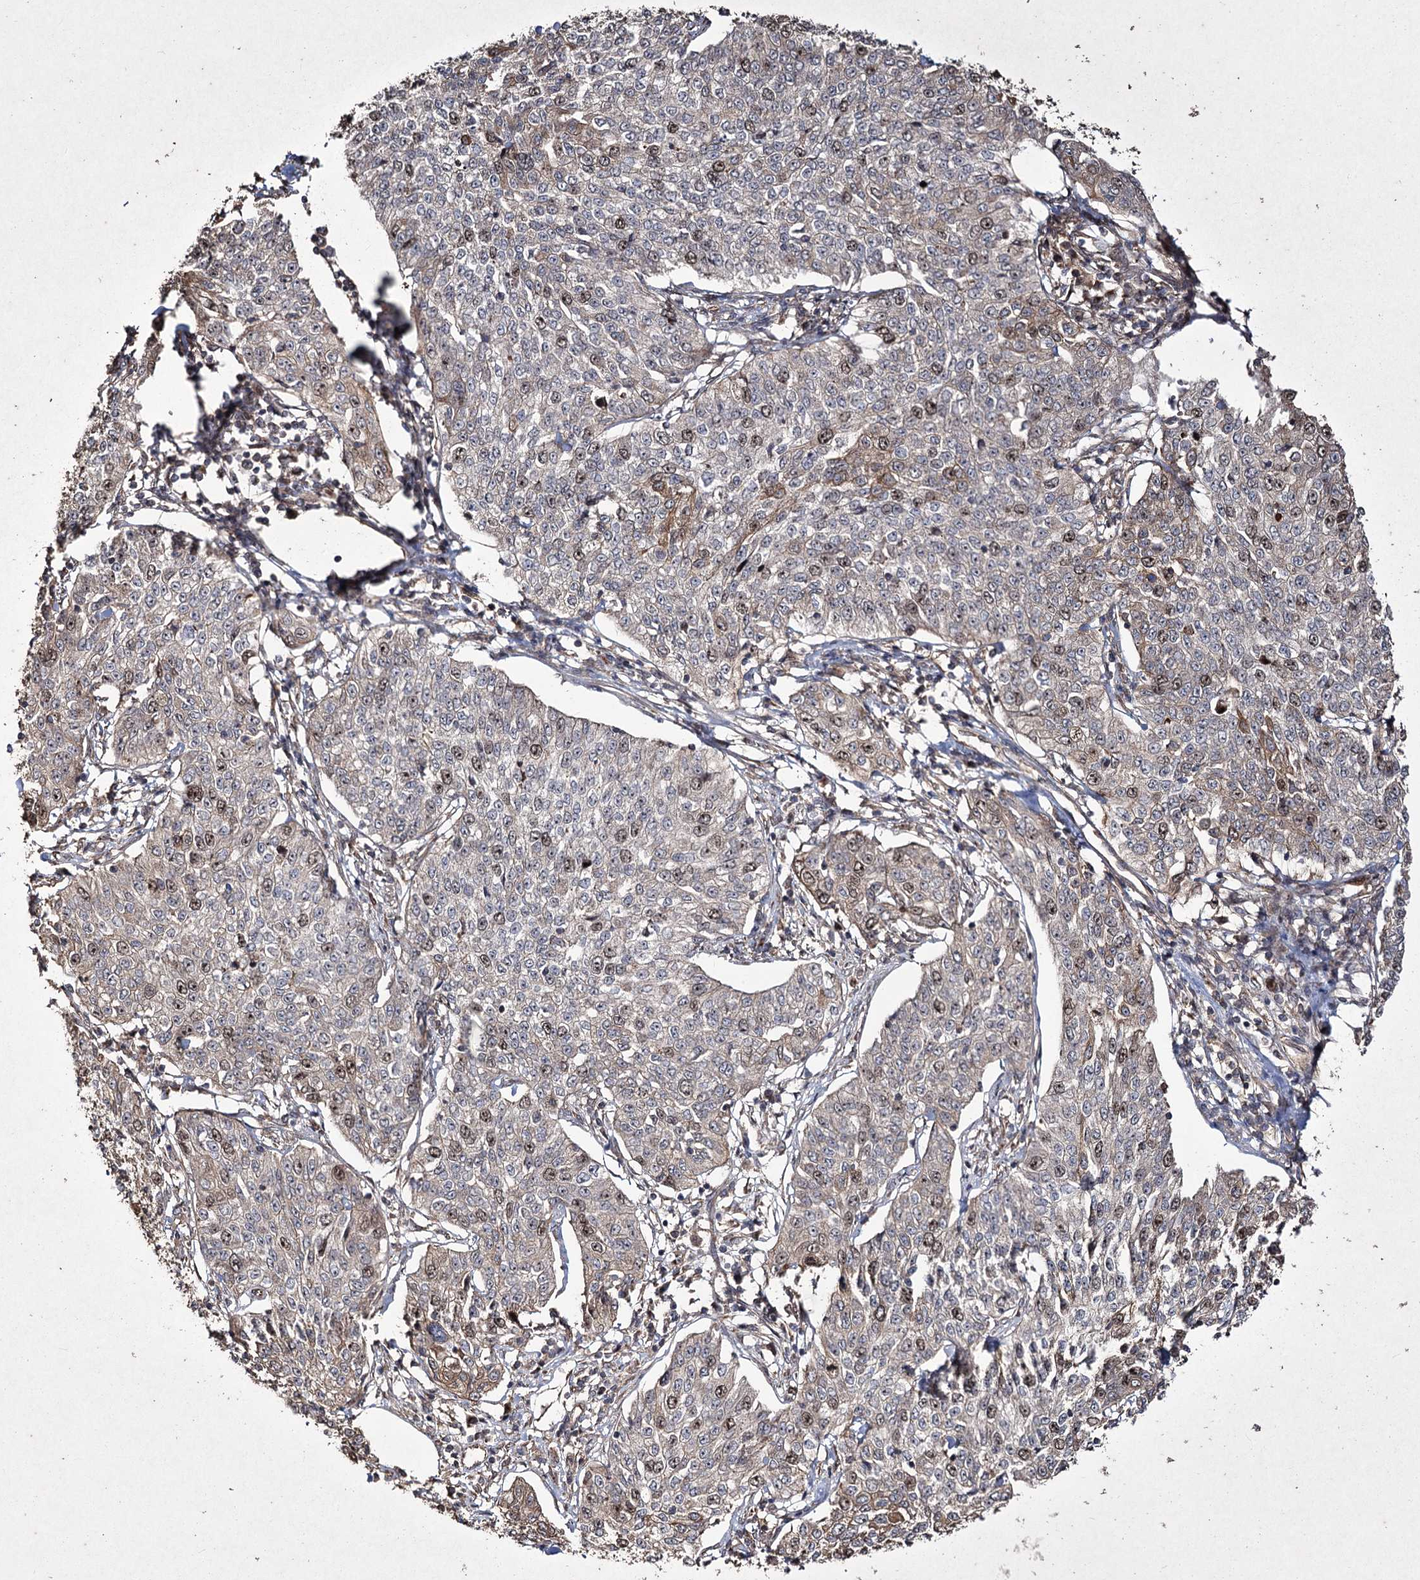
{"staining": {"intensity": "weak", "quantity": "25%-75%", "location": "nuclear"}, "tissue": "cervical cancer", "cell_type": "Tumor cells", "image_type": "cancer", "snomed": [{"axis": "morphology", "description": "Squamous cell carcinoma, NOS"}, {"axis": "topography", "description": "Cervix"}], "caption": "A high-resolution photomicrograph shows immunohistochemistry (IHC) staining of cervical cancer, which exhibits weak nuclear staining in approximately 25%-75% of tumor cells. (brown staining indicates protein expression, while blue staining denotes nuclei).", "gene": "PRC1", "patient": {"sex": "female", "age": 35}}